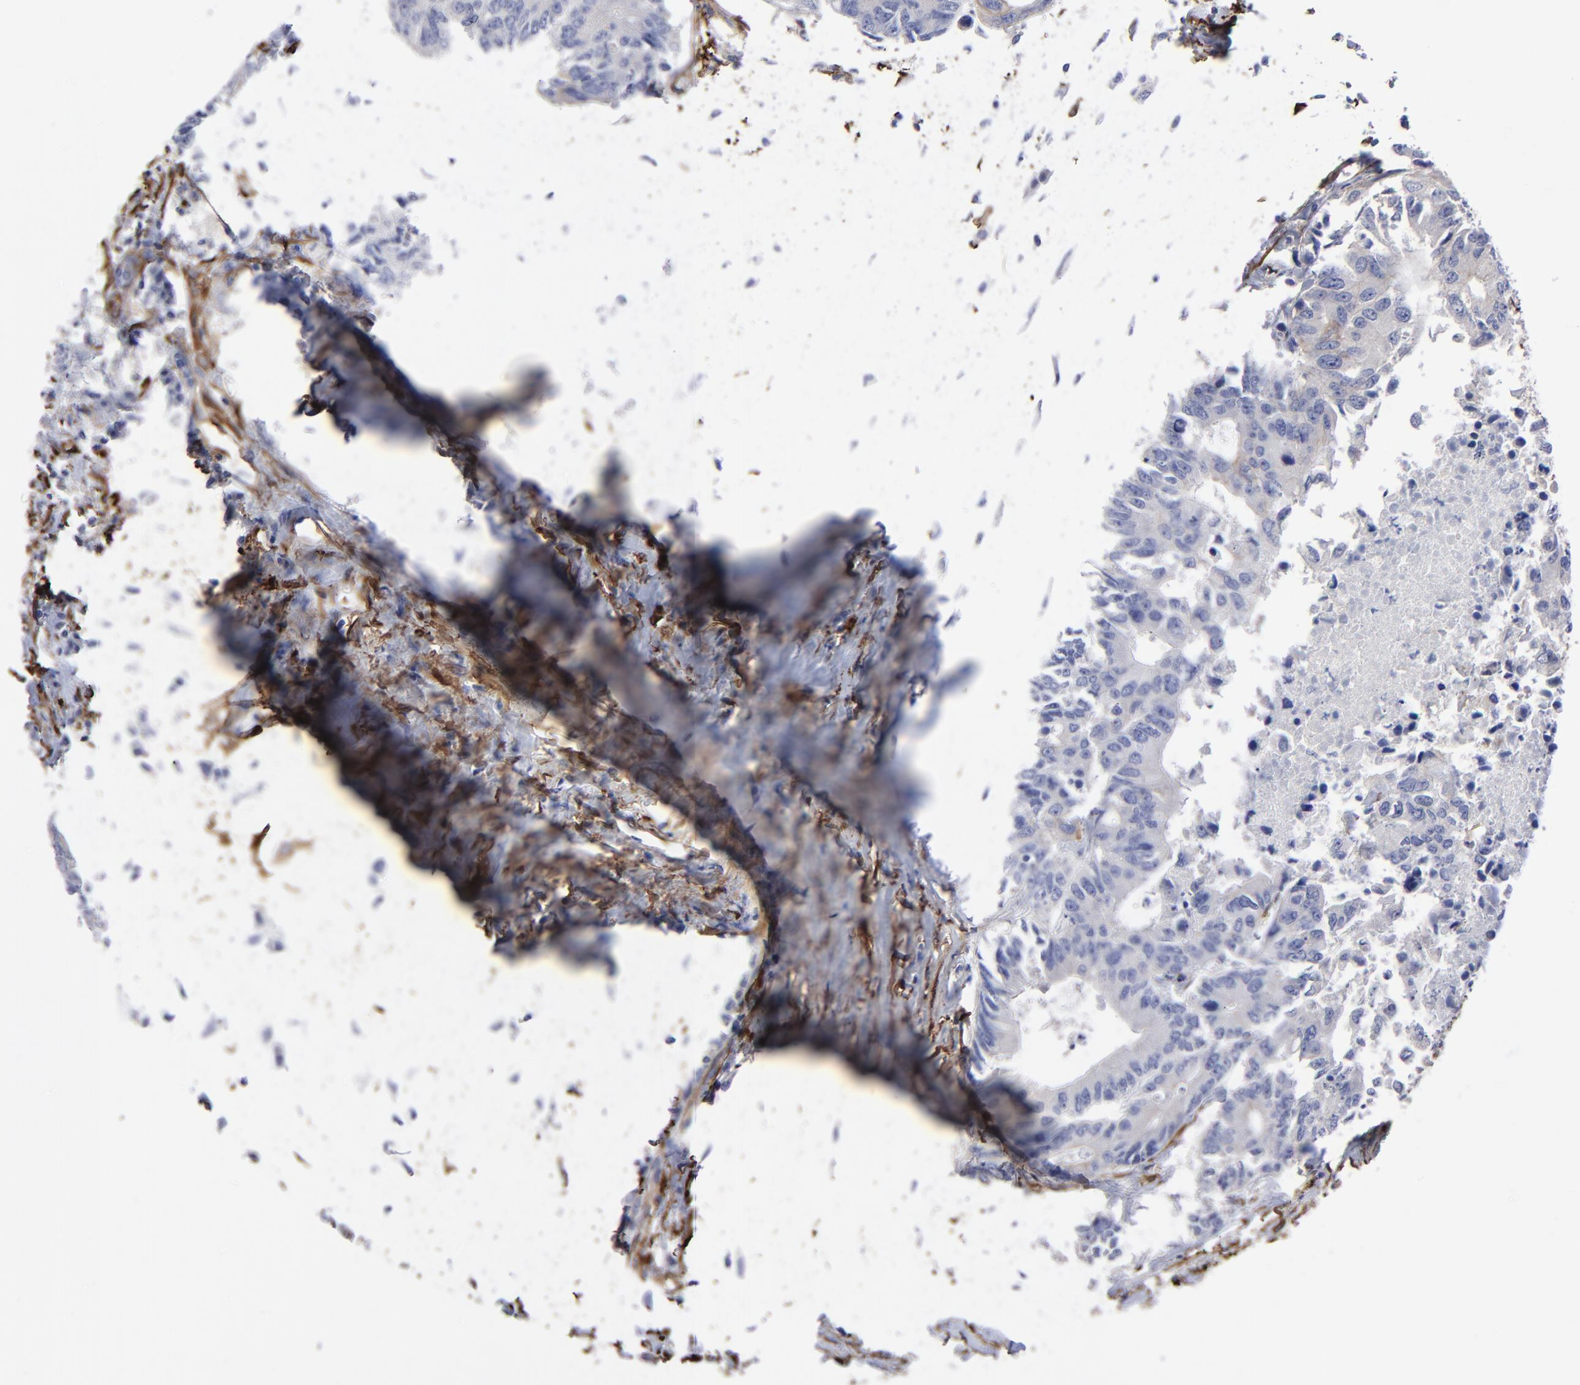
{"staining": {"intensity": "negative", "quantity": "none", "location": "none"}, "tissue": "colorectal cancer", "cell_type": "Tumor cells", "image_type": "cancer", "snomed": [{"axis": "morphology", "description": "Adenocarcinoma, NOS"}, {"axis": "topography", "description": "Colon"}], "caption": "Colorectal cancer was stained to show a protein in brown. There is no significant staining in tumor cells.", "gene": "CILP", "patient": {"sex": "male", "age": 71}}